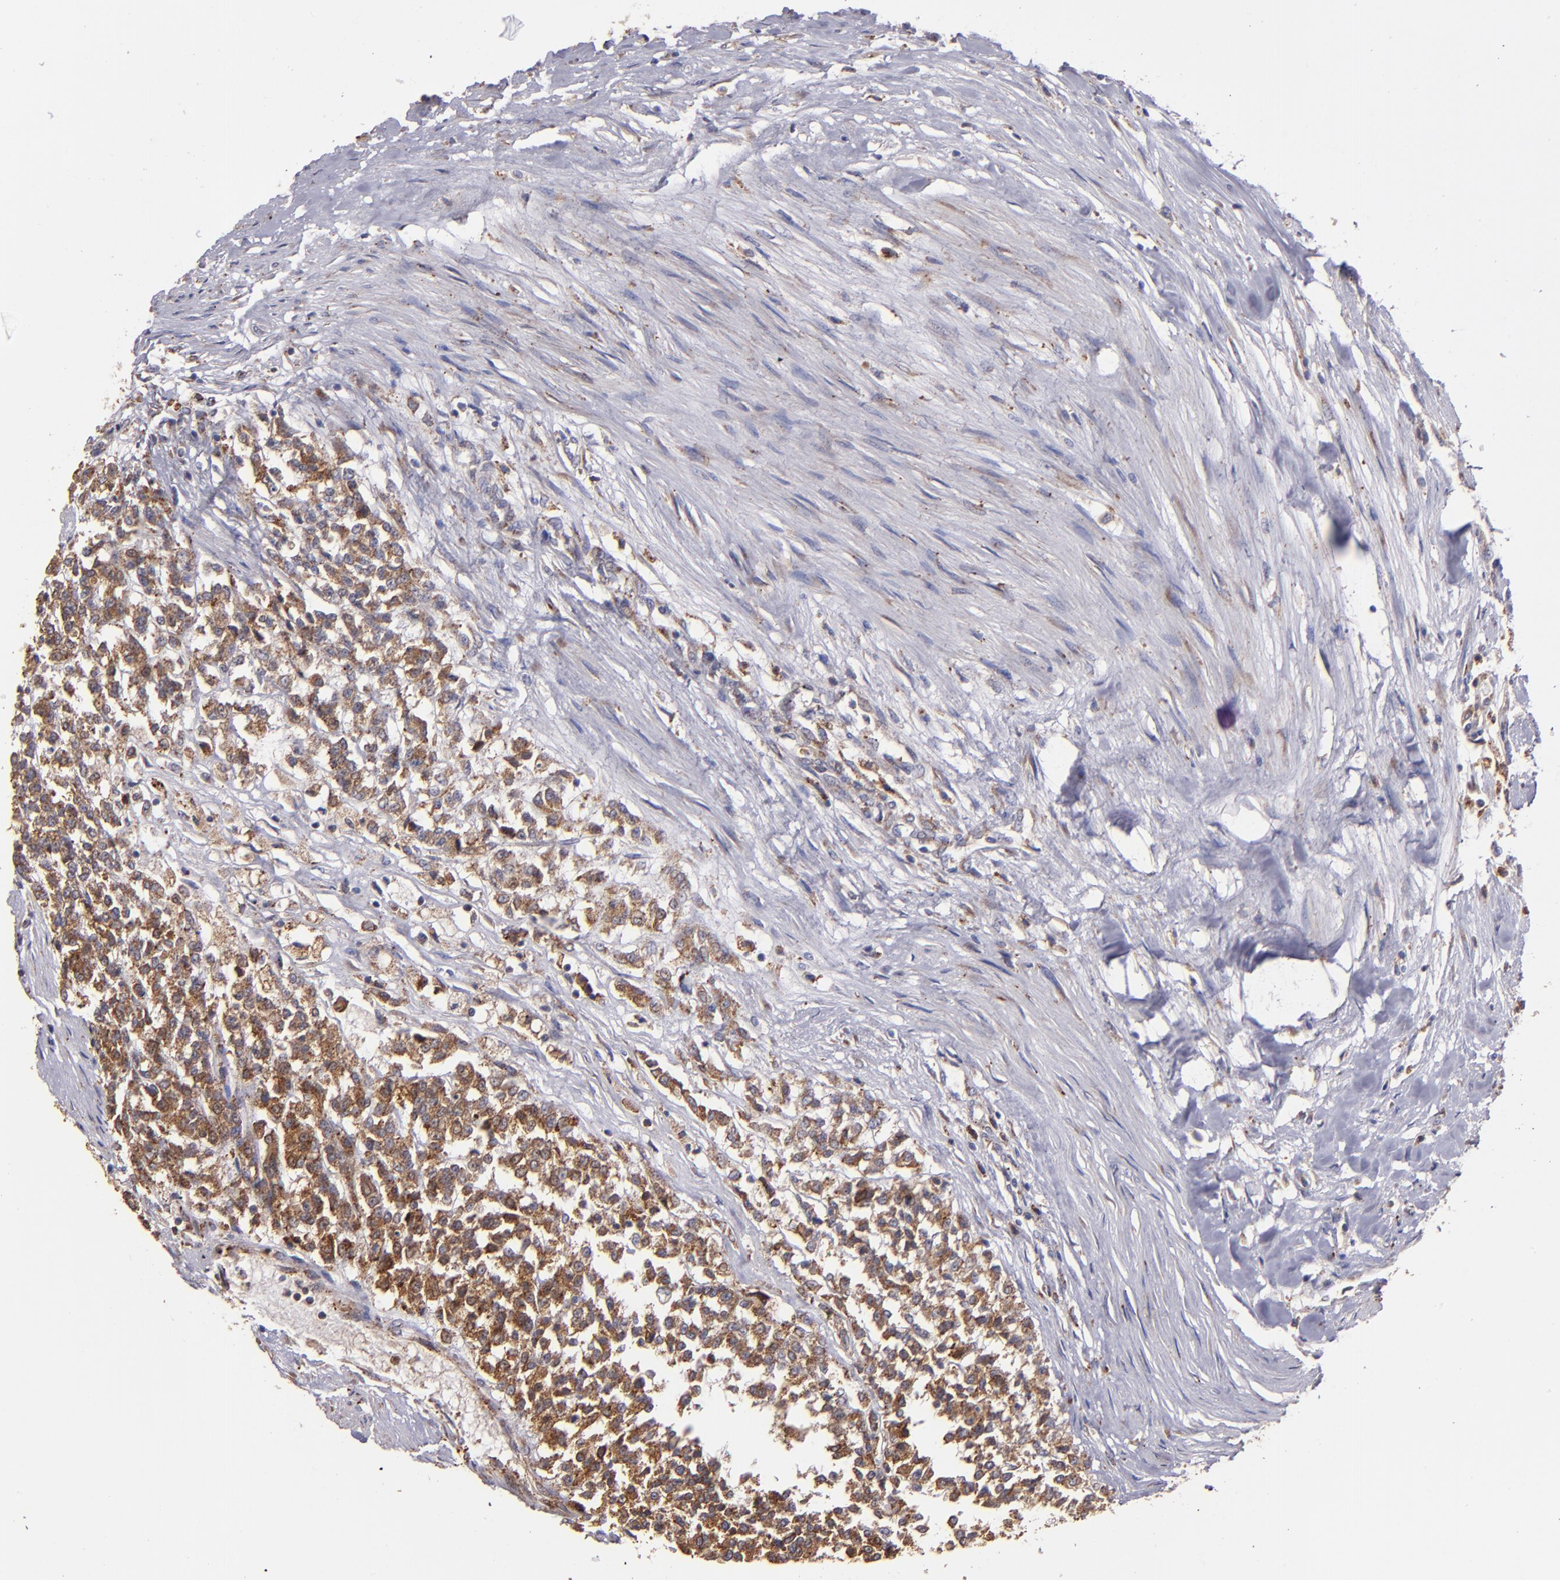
{"staining": {"intensity": "moderate", "quantity": ">75%", "location": "cytoplasmic/membranous"}, "tissue": "testis cancer", "cell_type": "Tumor cells", "image_type": "cancer", "snomed": [{"axis": "morphology", "description": "Seminoma, NOS"}, {"axis": "topography", "description": "Testis"}], "caption": "Human testis seminoma stained with a protein marker demonstrates moderate staining in tumor cells.", "gene": "IFIH1", "patient": {"sex": "male", "age": 59}}